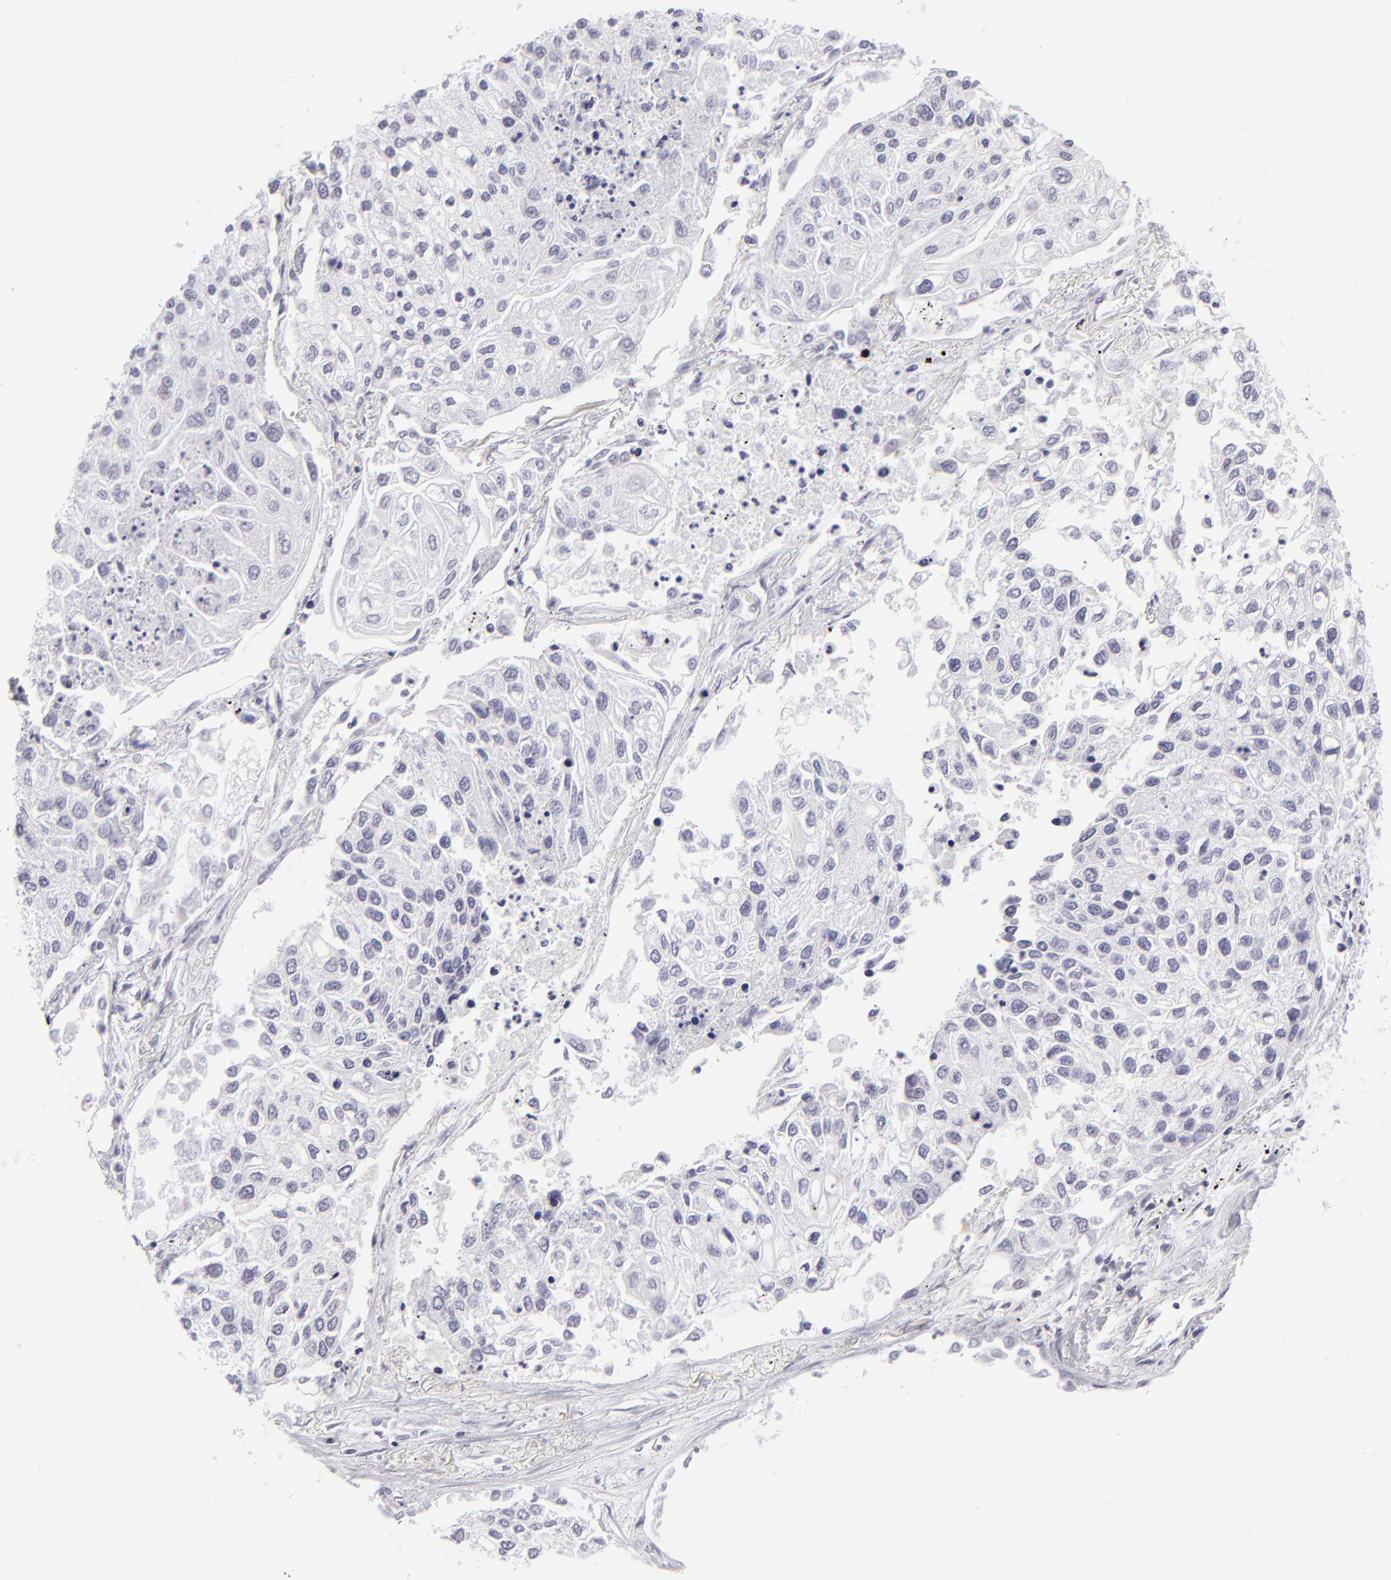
{"staining": {"intensity": "negative", "quantity": "none", "location": "none"}, "tissue": "lung cancer", "cell_type": "Tumor cells", "image_type": "cancer", "snomed": [{"axis": "morphology", "description": "Squamous cell carcinoma, NOS"}, {"axis": "topography", "description": "Lung"}], "caption": "A micrograph of human lung cancer (squamous cell carcinoma) is negative for staining in tumor cells.", "gene": "MITF", "patient": {"sex": "male", "age": 75}}